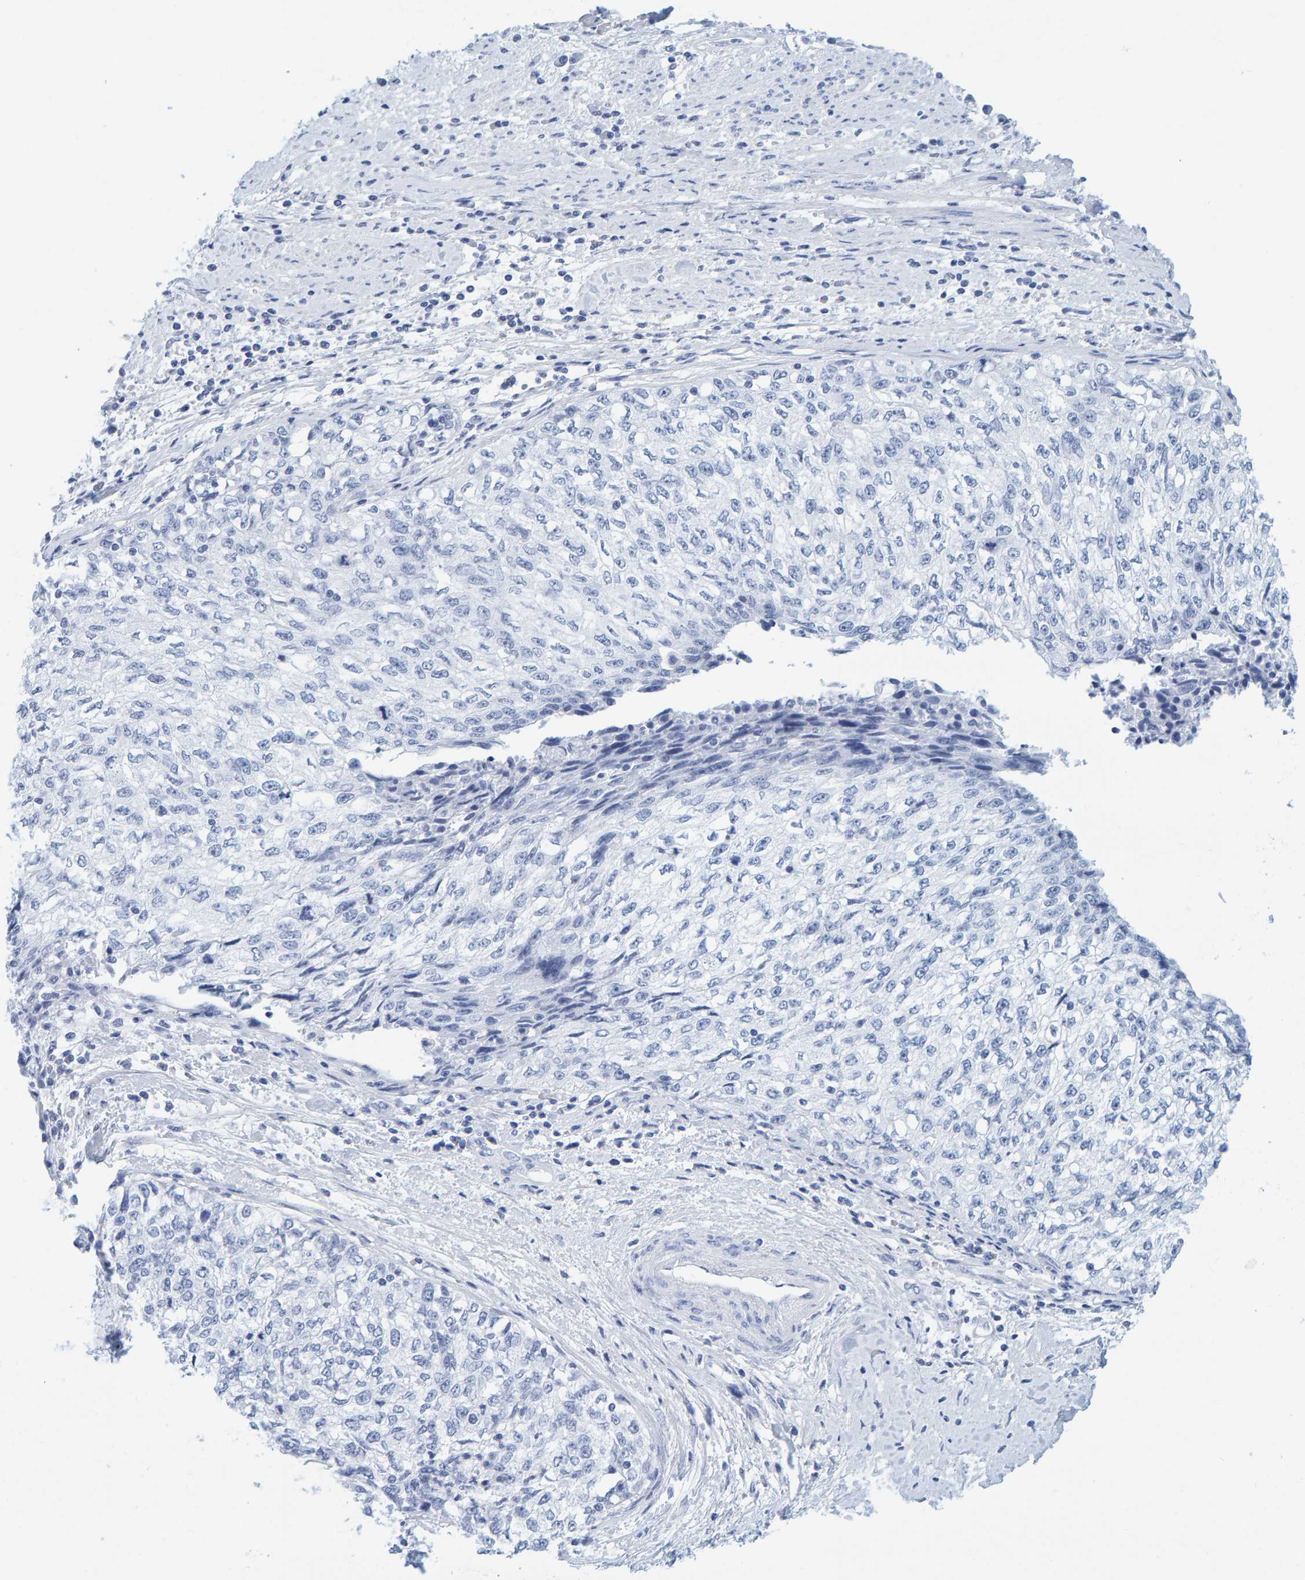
{"staining": {"intensity": "negative", "quantity": "none", "location": "none"}, "tissue": "cervical cancer", "cell_type": "Tumor cells", "image_type": "cancer", "snomed": [{"axis": "morphology", "description": "Squamous cell carcinoma, NOS"}, {"axis": "topography", "description": "Cervix"}], "caption": "The image displays no staining of tumor cells in cervical cancer (squamous cell carcinoma).", "gene": "SFTPC", "patient": {"sex": "female", "age": 57}}